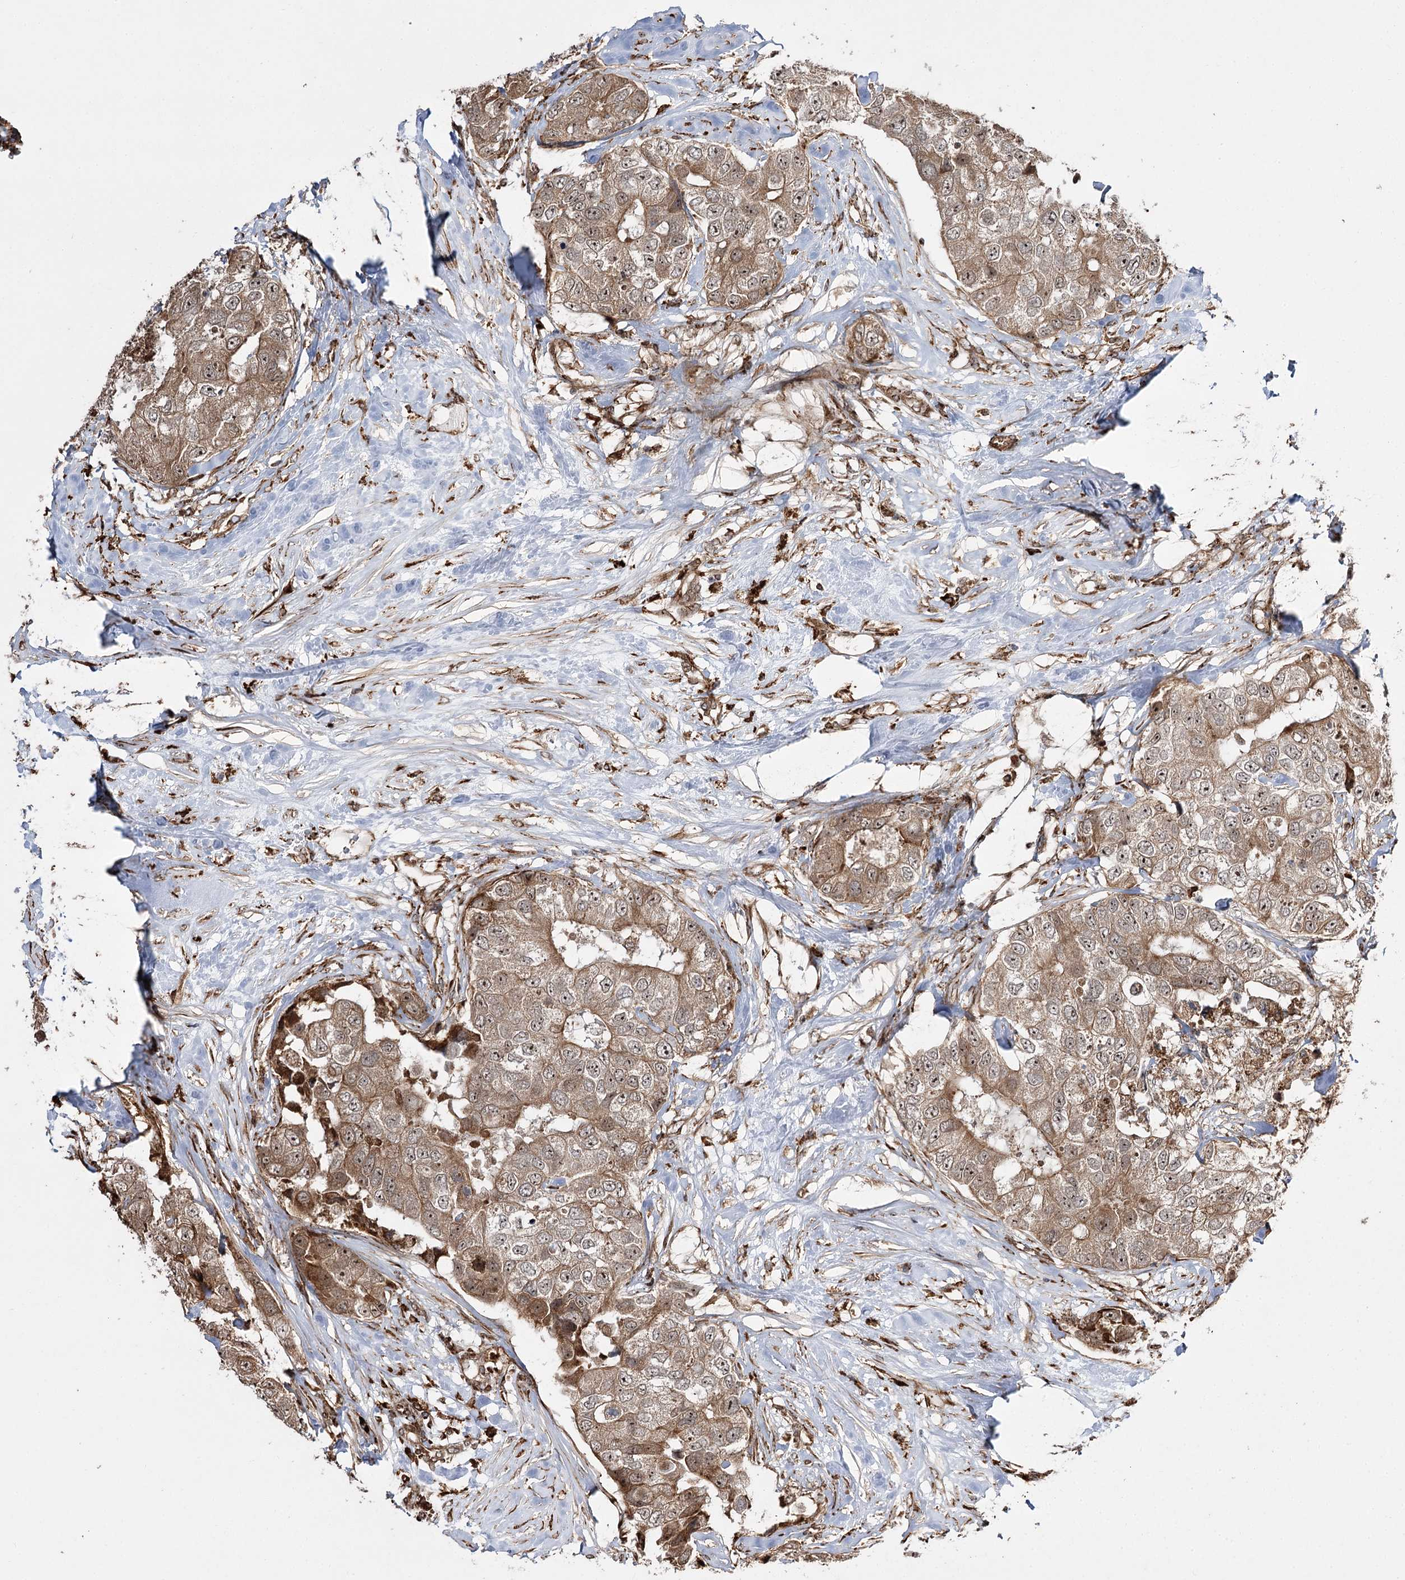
{"staining": {"intensity": "moderate", "quantity": ">75%", "location": "cytoplasmic/membranous,nuclear"}, "tissue": "breast cancer", "cell_type": "Tumor cells", "image_type": "cancer", "snomed": [{"axis": "morphology", "description": "Duct carcinoma"}, {"axis": "topography", "description": "Breast"}], "caption": "An image of human breast cancer stained for a protein demonstrates moderate cytoplasmic/membranous and nuclear brown staining in tumor cells.", "gene": "FANCL", "patient": {"sex": "female", "age": 62}}